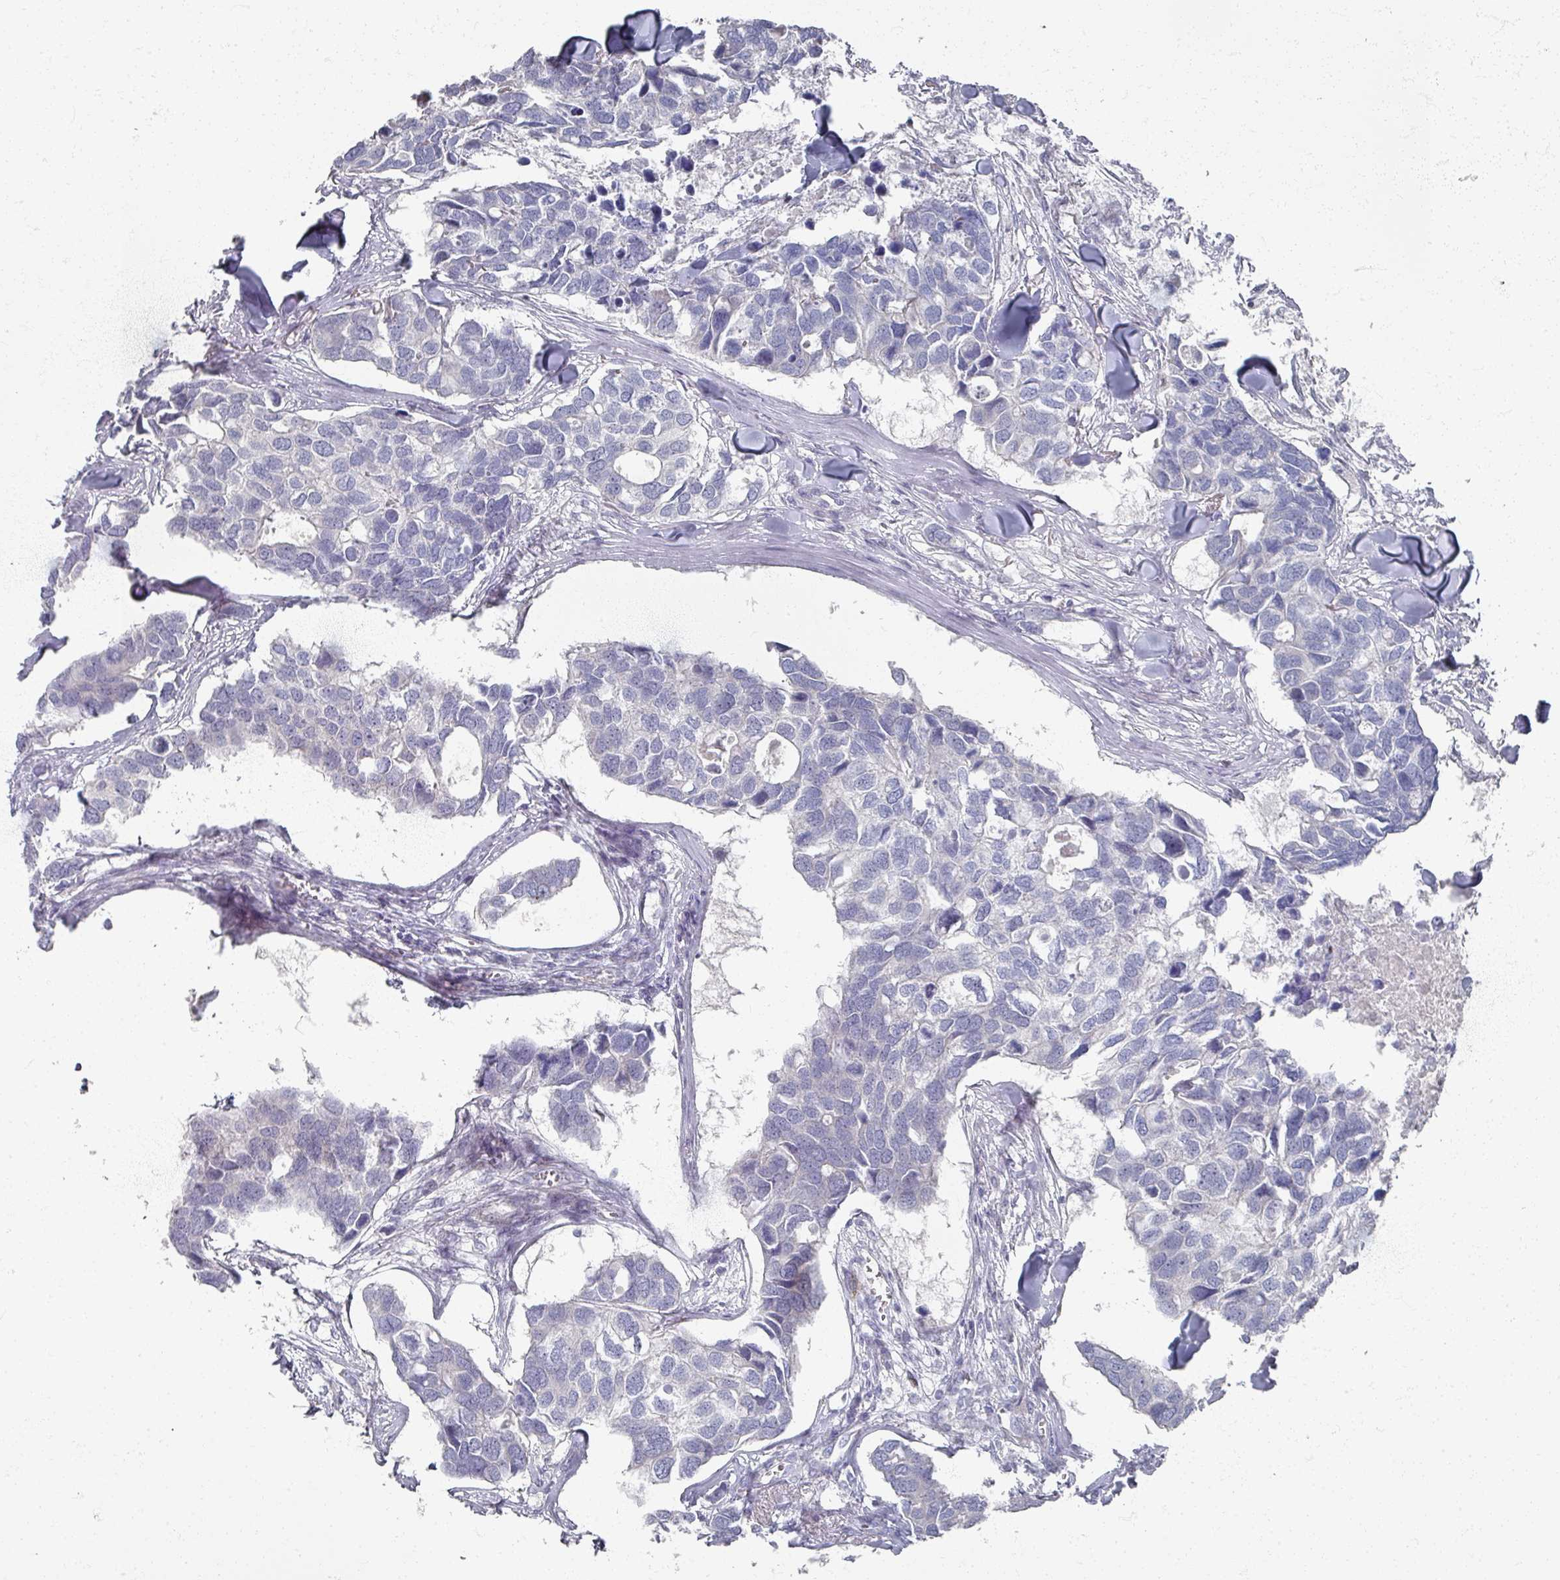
{"staining": {"intensity": "negative", "quantity": "none", "location": "none"}, "tissue": "breast cancer", "cell_type": "Tumor cells", "image_type": "cancer", "snomed": [{"axis": "morphology", "description": "Duct carcinoma"}, {"axis": "topography", "description": "Breast"}], "caption": "A high-resolution photomicrograph shows immunohistochemistry (IHC) staining of invasive ductal carcinoma (breast), which displays no significant staining in tumor cells. (Stains: DAB immunohistochemistry with hematoxylin counter stain, Microscopy: brightfield microscopy at high magnification).", "gene": "TTYH3", "patient": {"sex": "female", "age": 83}}